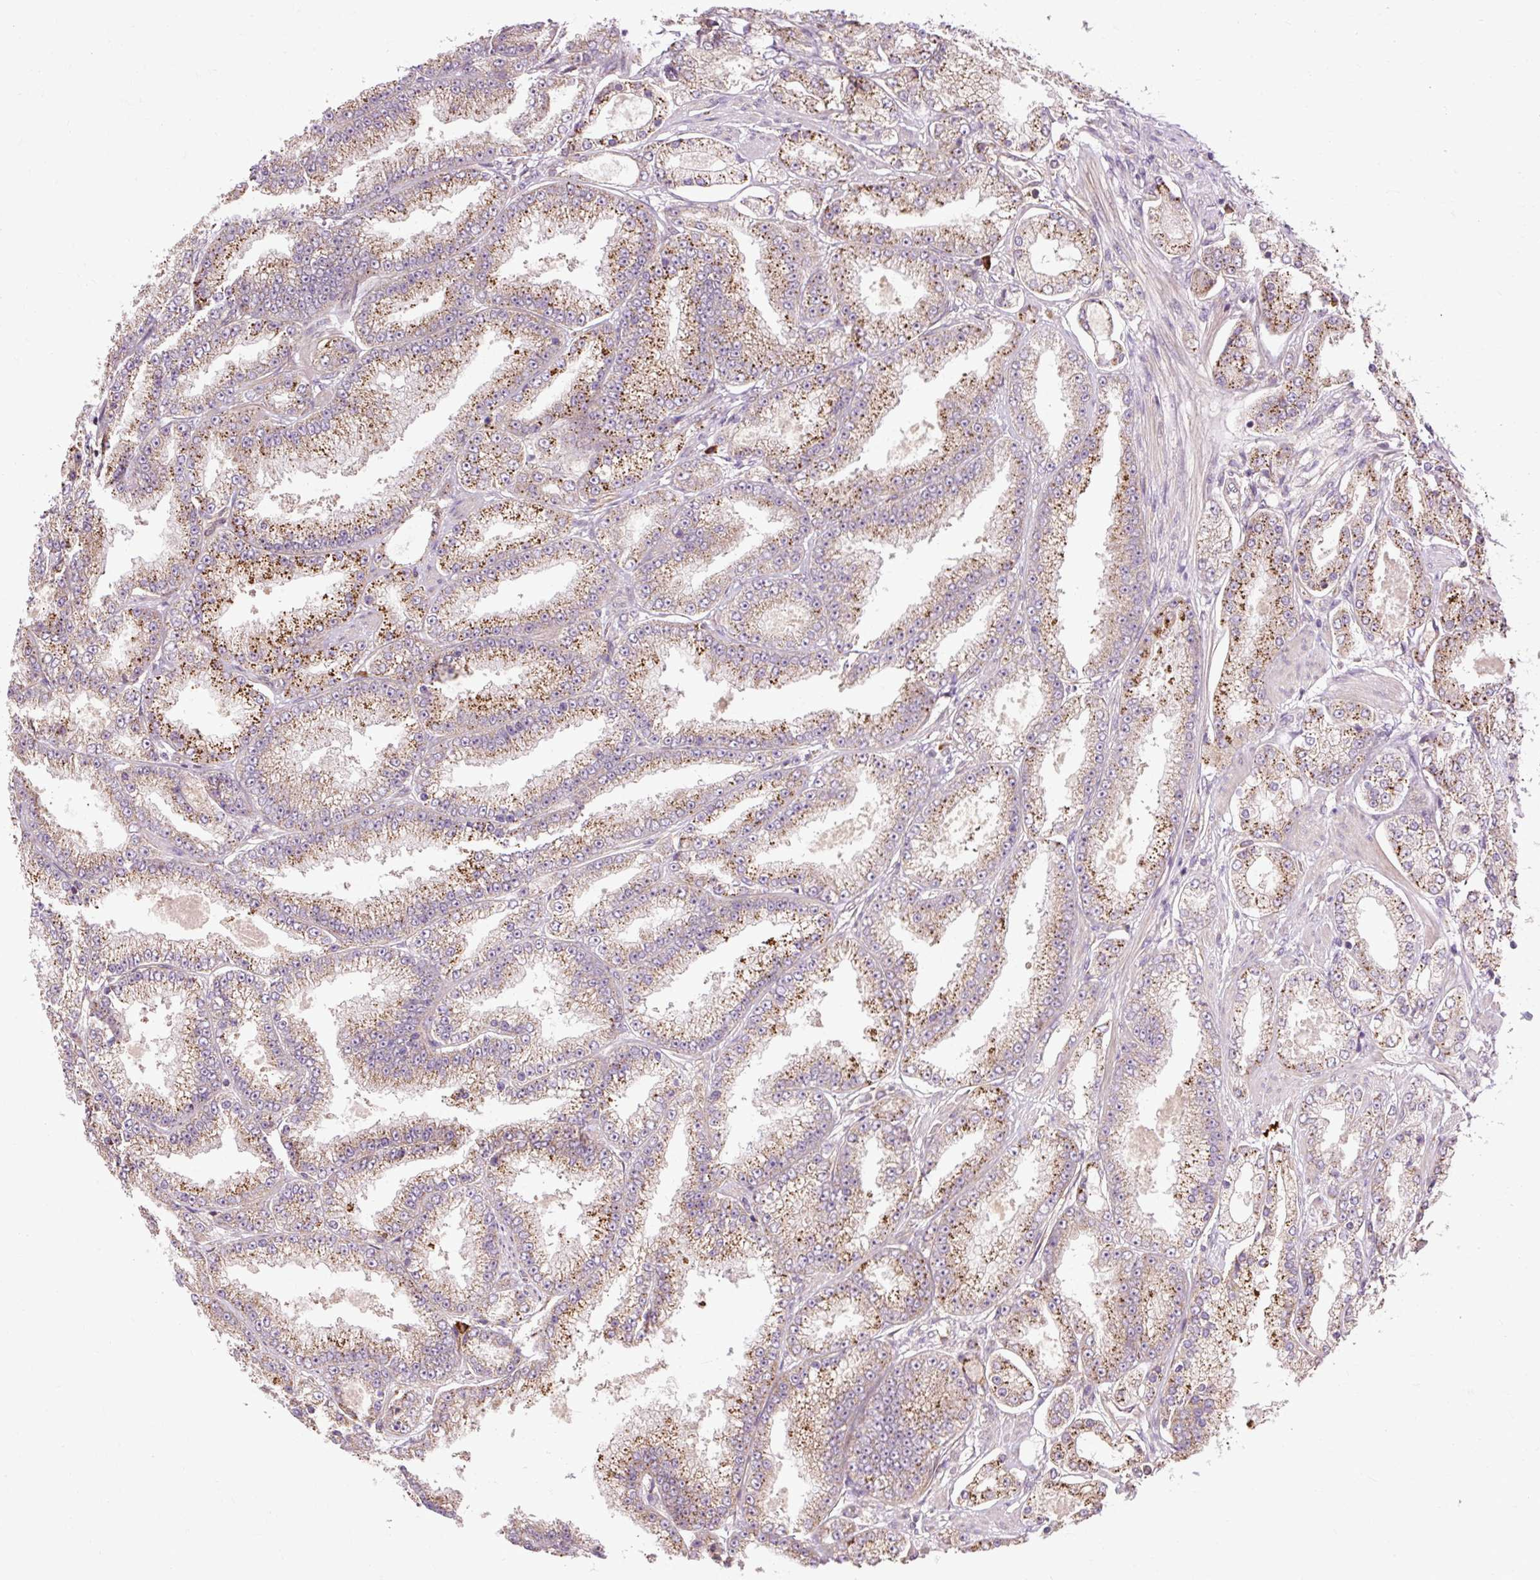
{"staining": {"intensity": "moderate", "quantity": ">75%", "location": "cytoplasmic/membranous"}, "tissue": "prostate cancer", "cell_type": "Tumor cells", "image_type": "cancer", "snomed": [{"axis": "morphology", "description": "Adenocarcinoma, High grade"}, {"axis": "topography", "description": "Prostate"}], "caption": "High-grade adenocarcinoma (prostate) stained with DAB immunohistochemistry displays medium levels of moderate cytoplasmic/membranous expression in approximately >75% of tumor cells.", "gene": "FLRT1", "patient": {"sex": "male", "age": 68}}